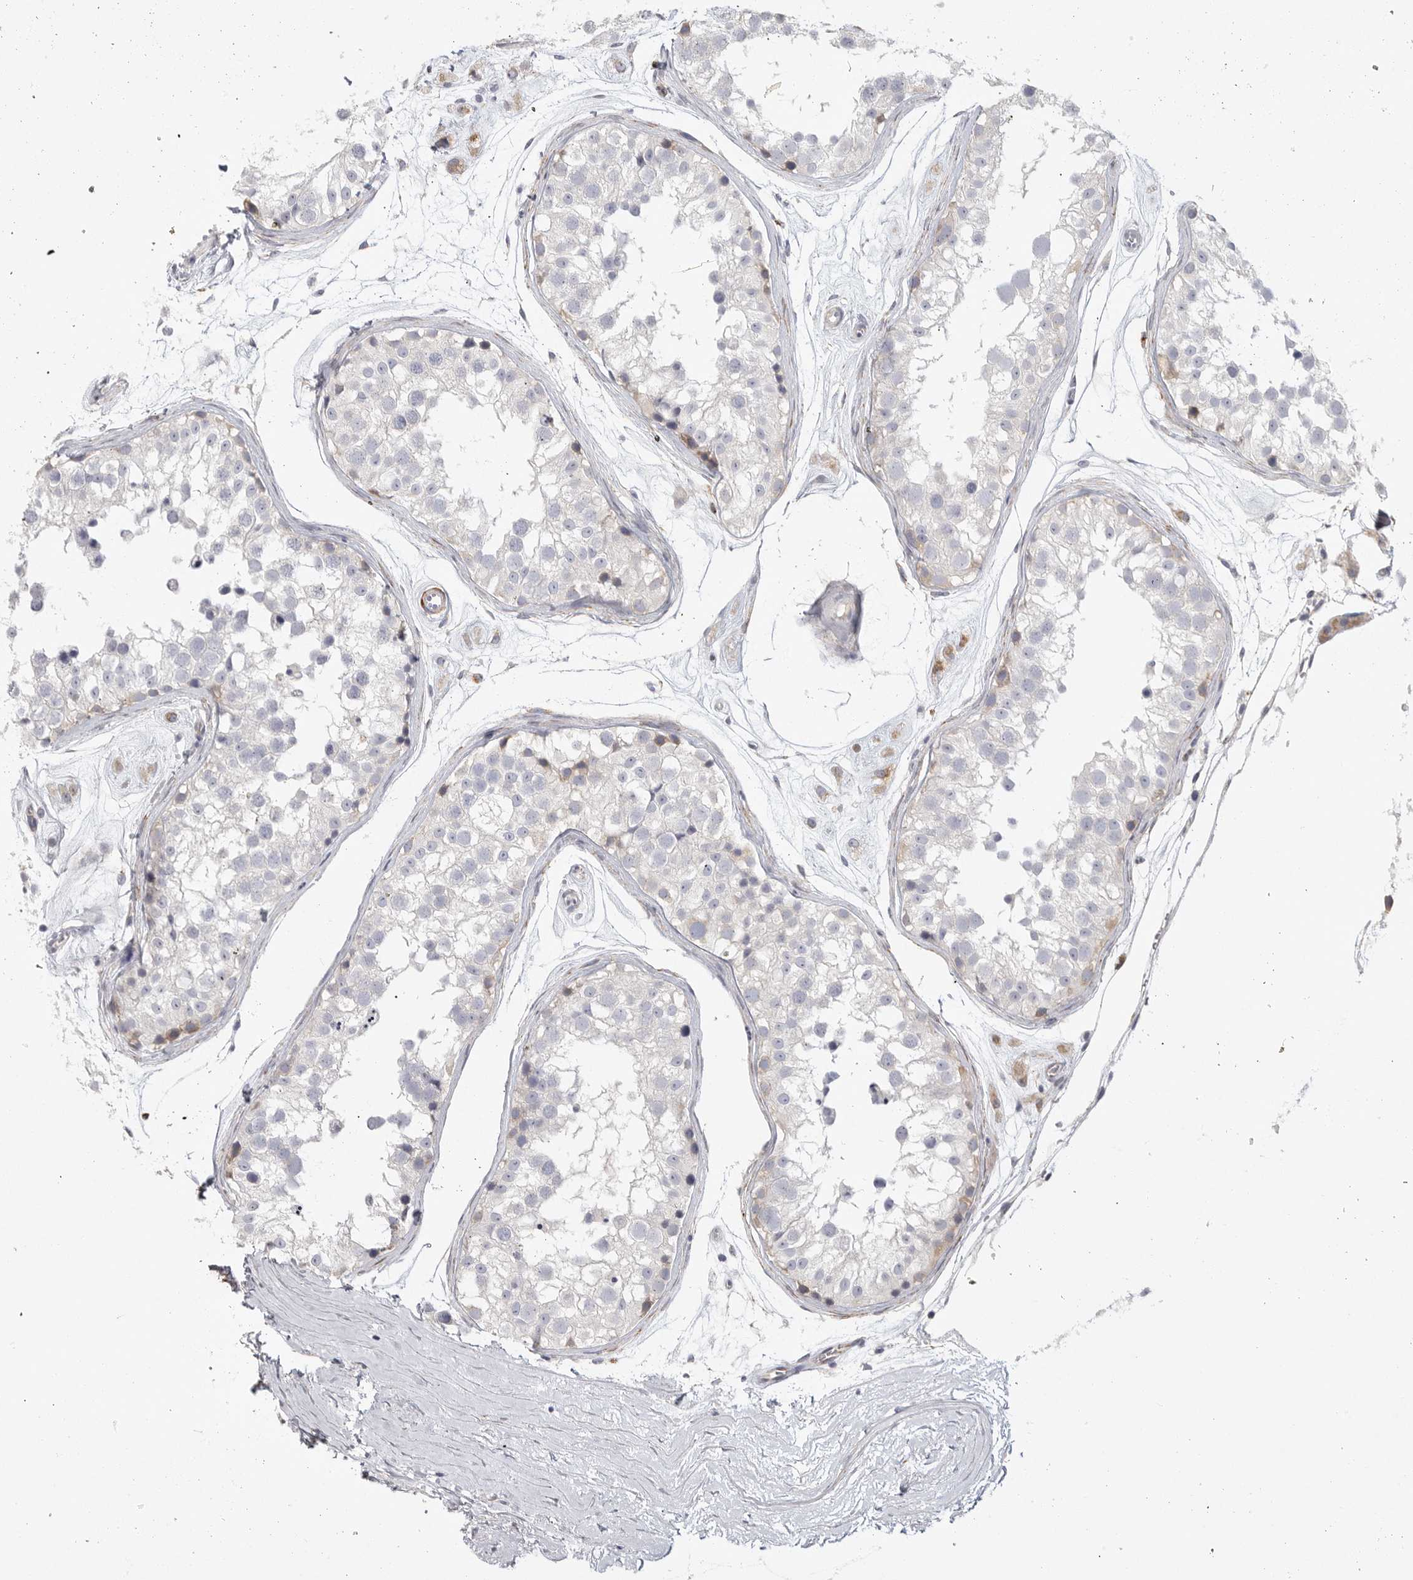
{"staining": {"intensity": "negative", "quantity": "none", "location": "none"}, "tissue": "testis", "cell_type": "Cells in seminiferous ducts", "image_type": "normal", "snomed": [{"axis": "morphology", "description": "Normal tissue, NOS"}, {"axis": "morphology", "description": "Adenocarcinoma, metastatic, NOS"}, {"axis": "topography", "description": "Testis"}], "caption": "Immunohistochemistry image of normal testis: testis stained with DAB displays no significant protein positivity in cells in seminiferous ducts. (DAB (3,3'-diaminobenzidine) immunohistochemistry visualized using brightfield microscopy, high magnification).", "gene": "ELP3", "patient": {"sex": "male", "age": 26}}